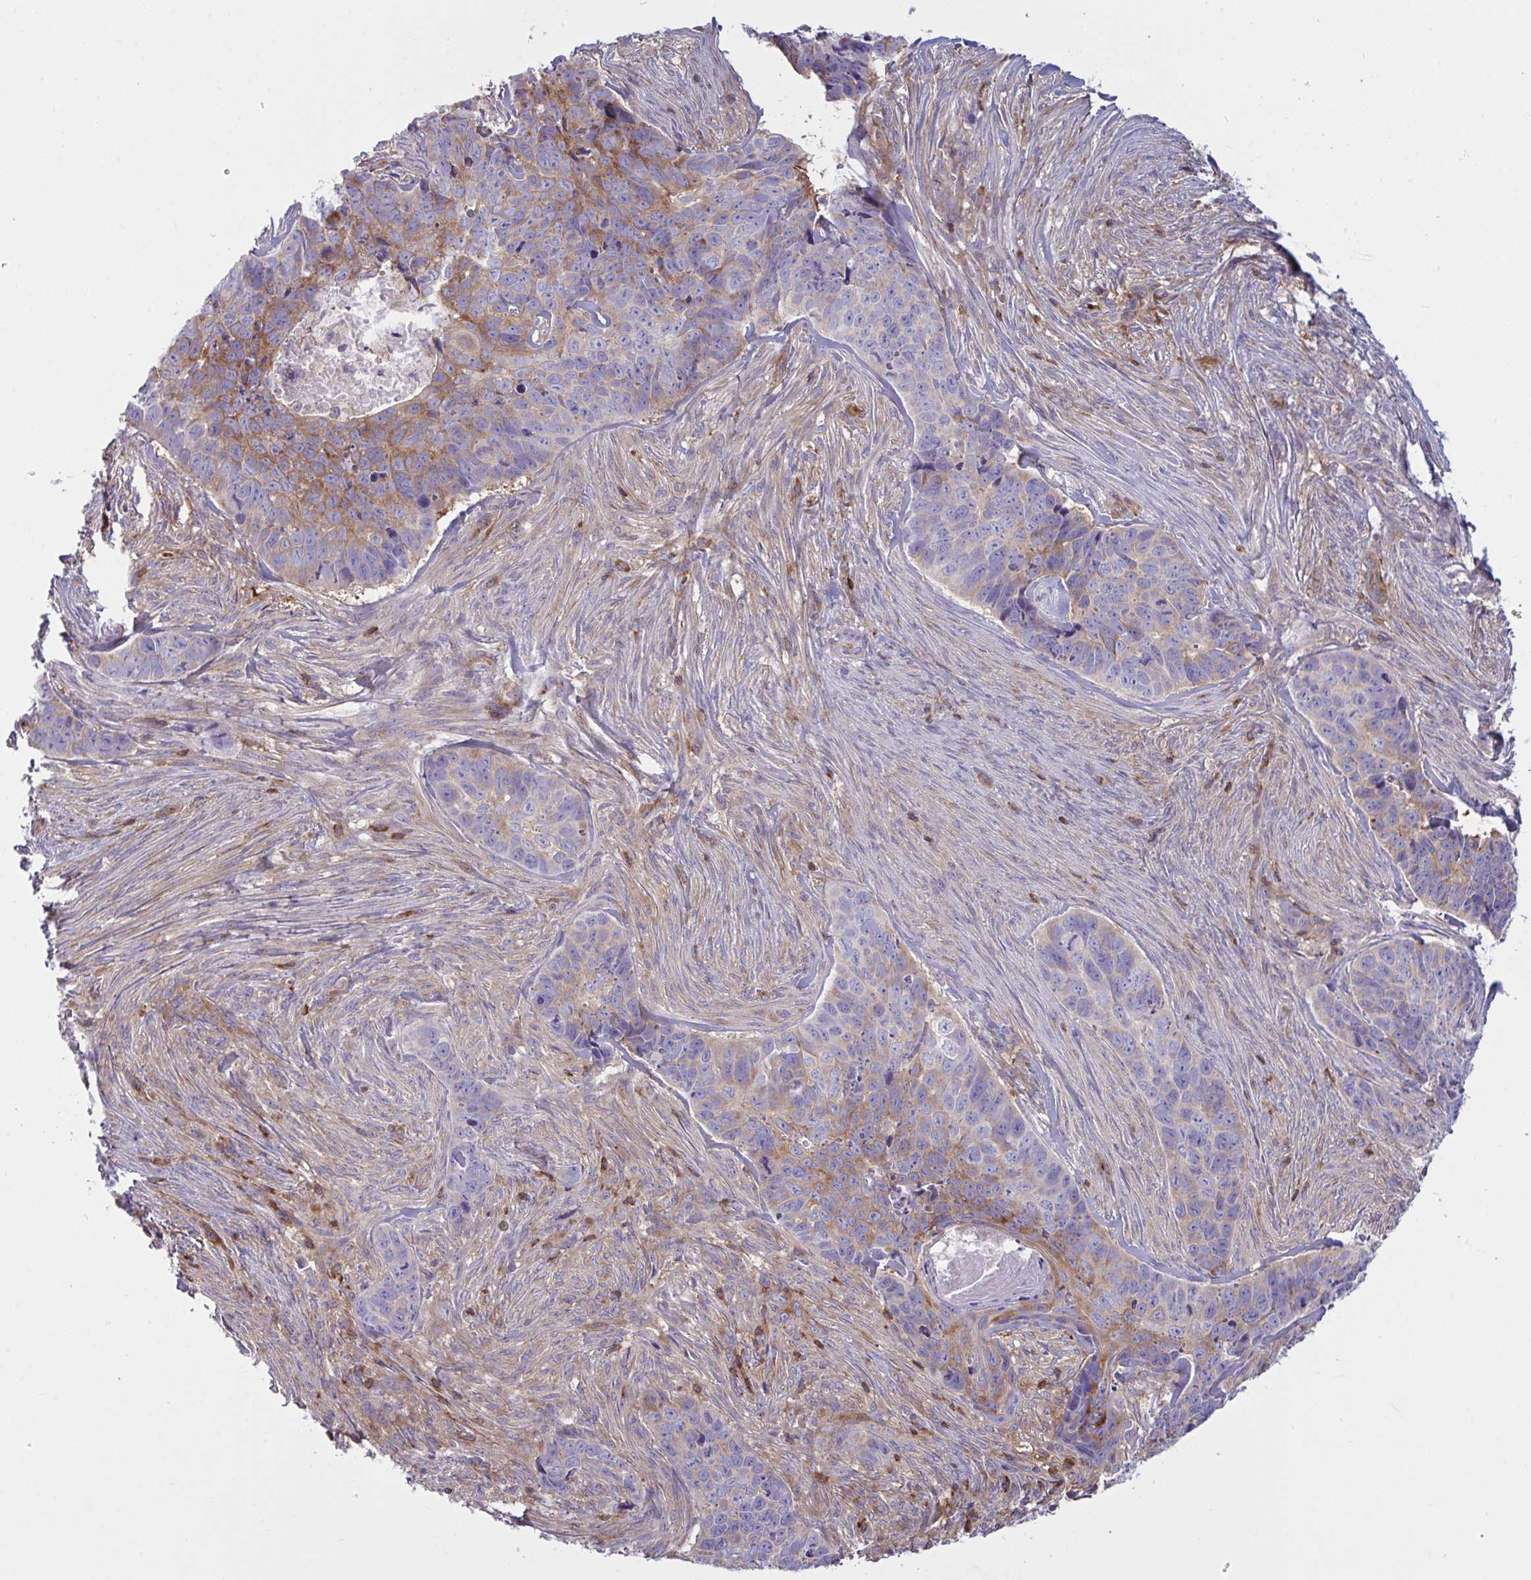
{"staining": {"intensity": "moderate", "quantity": "25%-75%", "location": "cytoplasmic/membranous"}, "tissue": "skin cancer", "cell_type": "Tumor cells", "image_type": "cancer", "snomed": [{"axis": "morphology", "description": "Basal cell carcinoma"}, {"axis": "topography", "description": "Skin"}], "caption": "Skin cancer stained for a protein reveals moderate cytoplasmic/membranous positivity in tumor cells. (Brightfield microscopy of DAB IHC at high magnification).", "gene": "TSC22D3", "patient": {"sex": "female", "age": 82}}